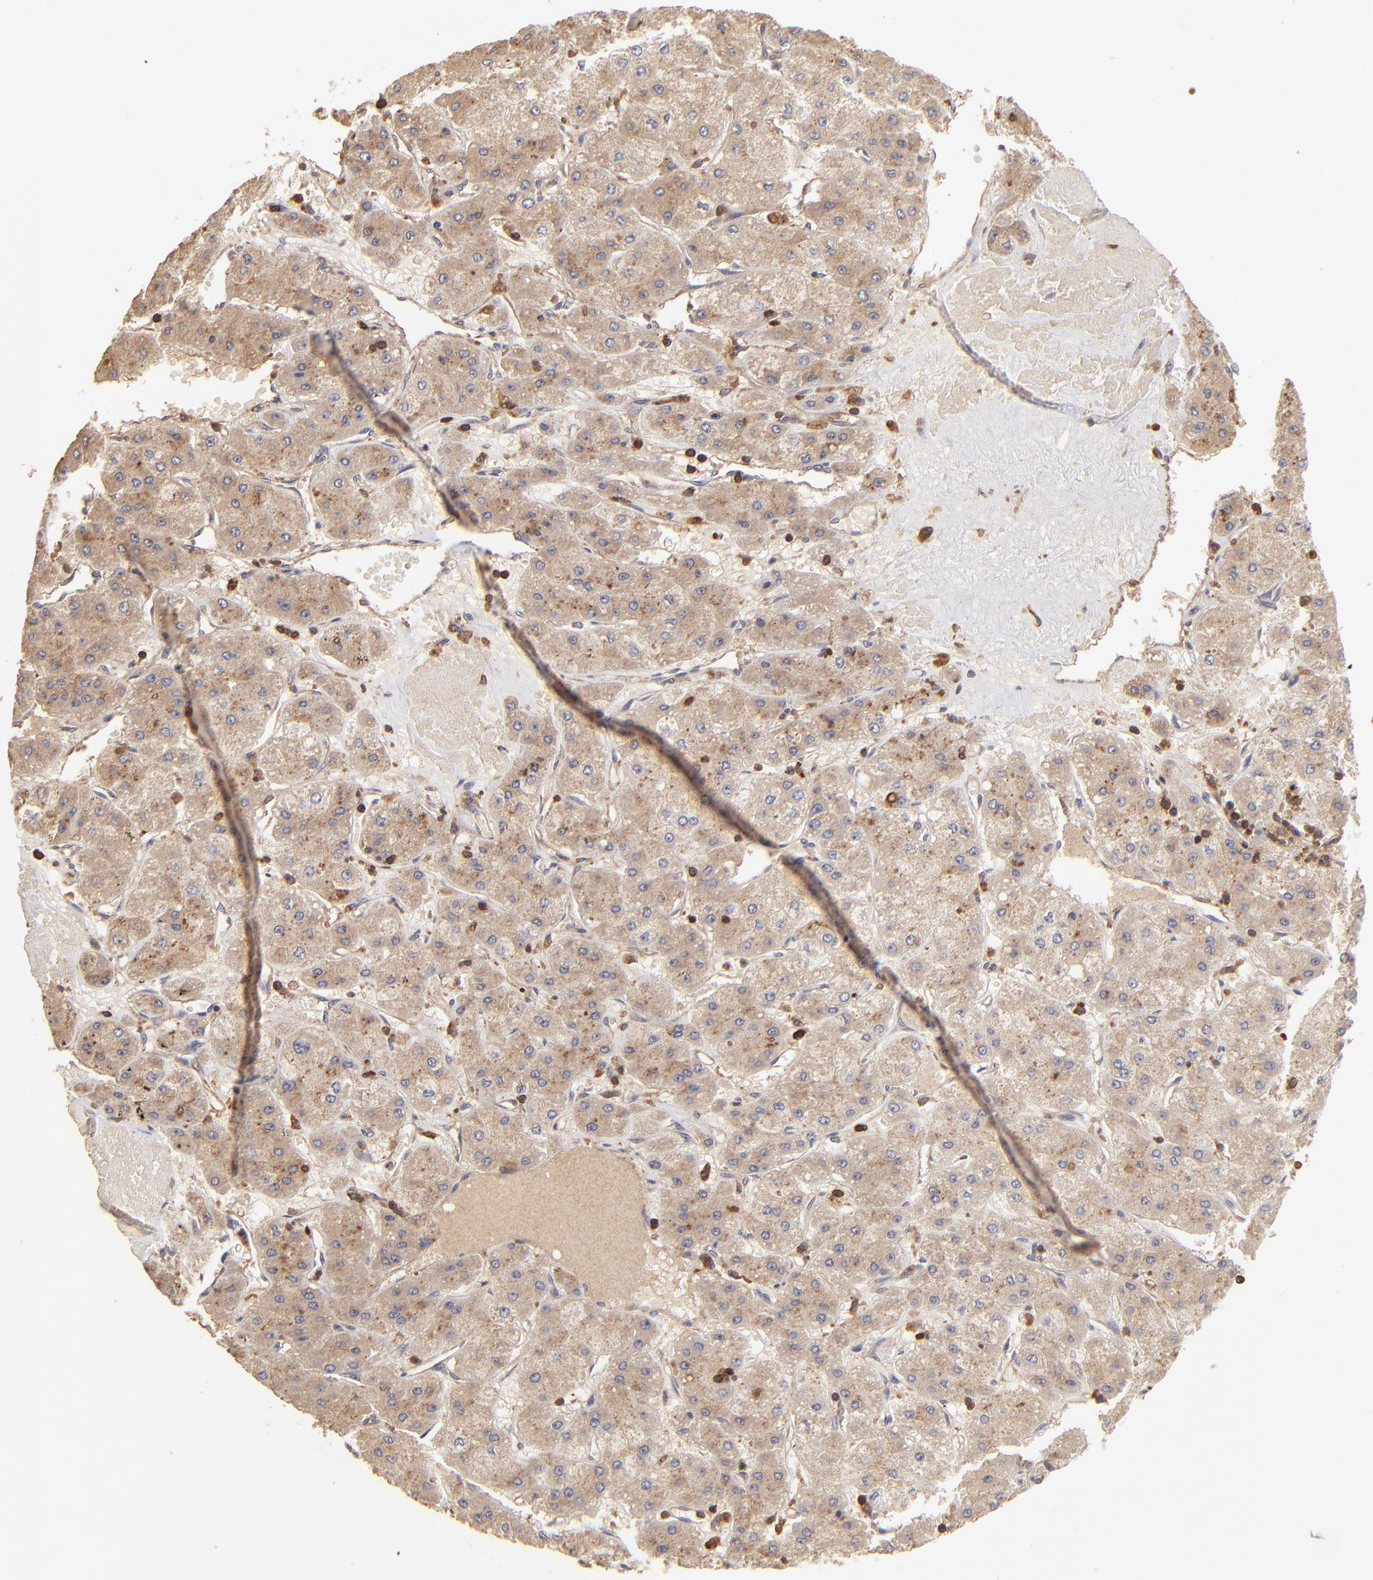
{"staining": {"intensity": "moderate", "quantity": ">75%", "location": "cytoplasmic/membranous"}, "tissue": "liver cancer", "cell_type": "Tumor cells", "image_type": "cancer", "snomed": [{"axis": "morphology", "description": "Carcinoma, Hepatocellular, NOS"}, {"axis": "topography", "description": "Liver"}], "caption": "Human hepatocellular carcinoma (liver) stained with a protein marker shows moderate staining in tumor cells.", "gene": "STON2", "patient": {"sex": "female", "age": 52}}